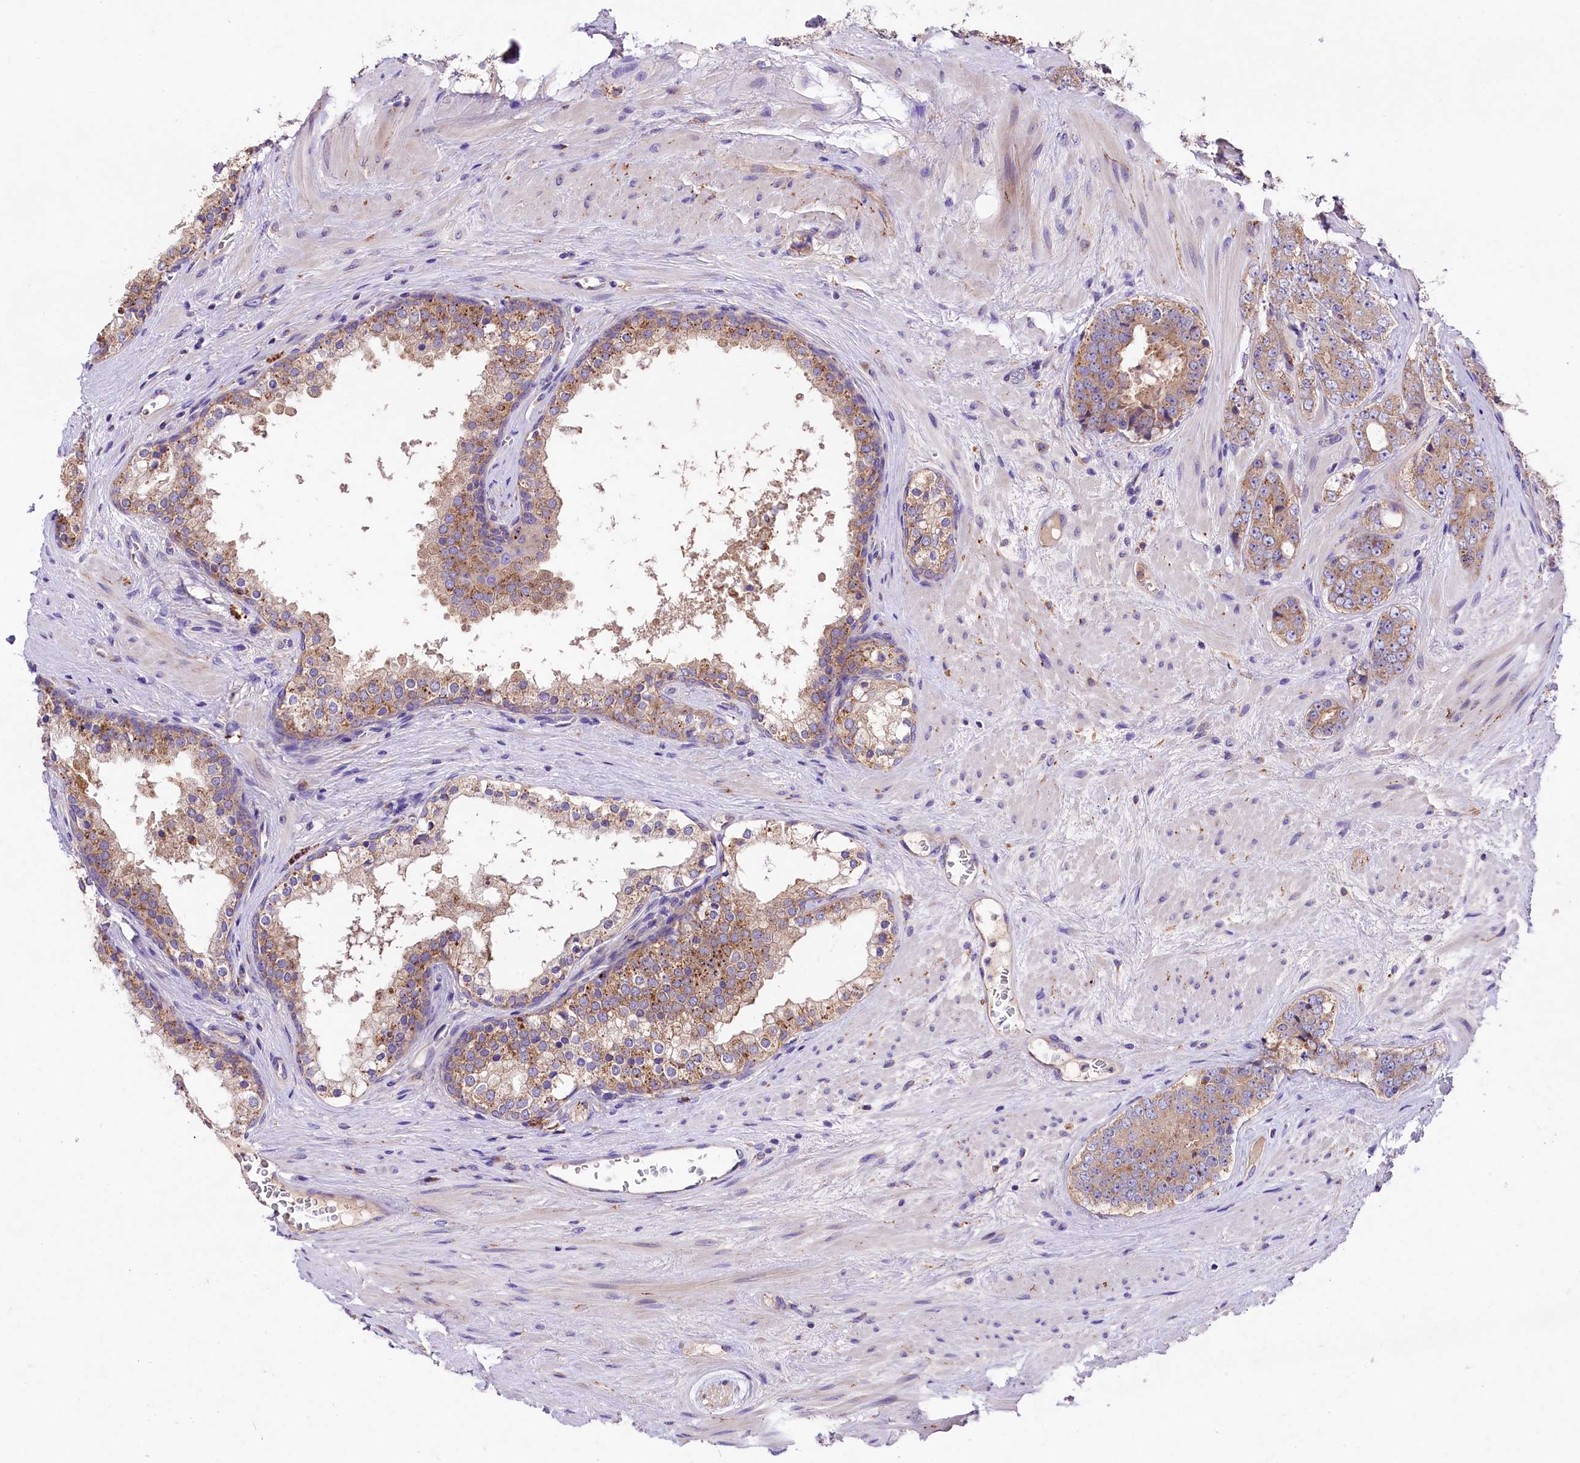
{"staining": {"intensity": "moderate", "quantity": ">75%", "location": "cytoplasmic/membranous"}, "tissue": "prostate cancer", "cell_type": "Tumor cells", "image_type": "cancer", "snomed": [{"axis": "morphology", "description": "Adenocarcinoma, High grade"}, {"axis": "topography", "description": "Prostate"}], "caption": "Immunohistochemical staining of human high-grade adenocarcinoma (prostate) shows medium levels of moderate cytoplasmic/membranous protein expression in approximately >75% of tumor cells. Using DAB (brown) and hematoxylin (blue) stains, captured at high magnification using brightfield microscopy.", "gene": "PEMT", "patient": {"sex": "male", "age": 56}}